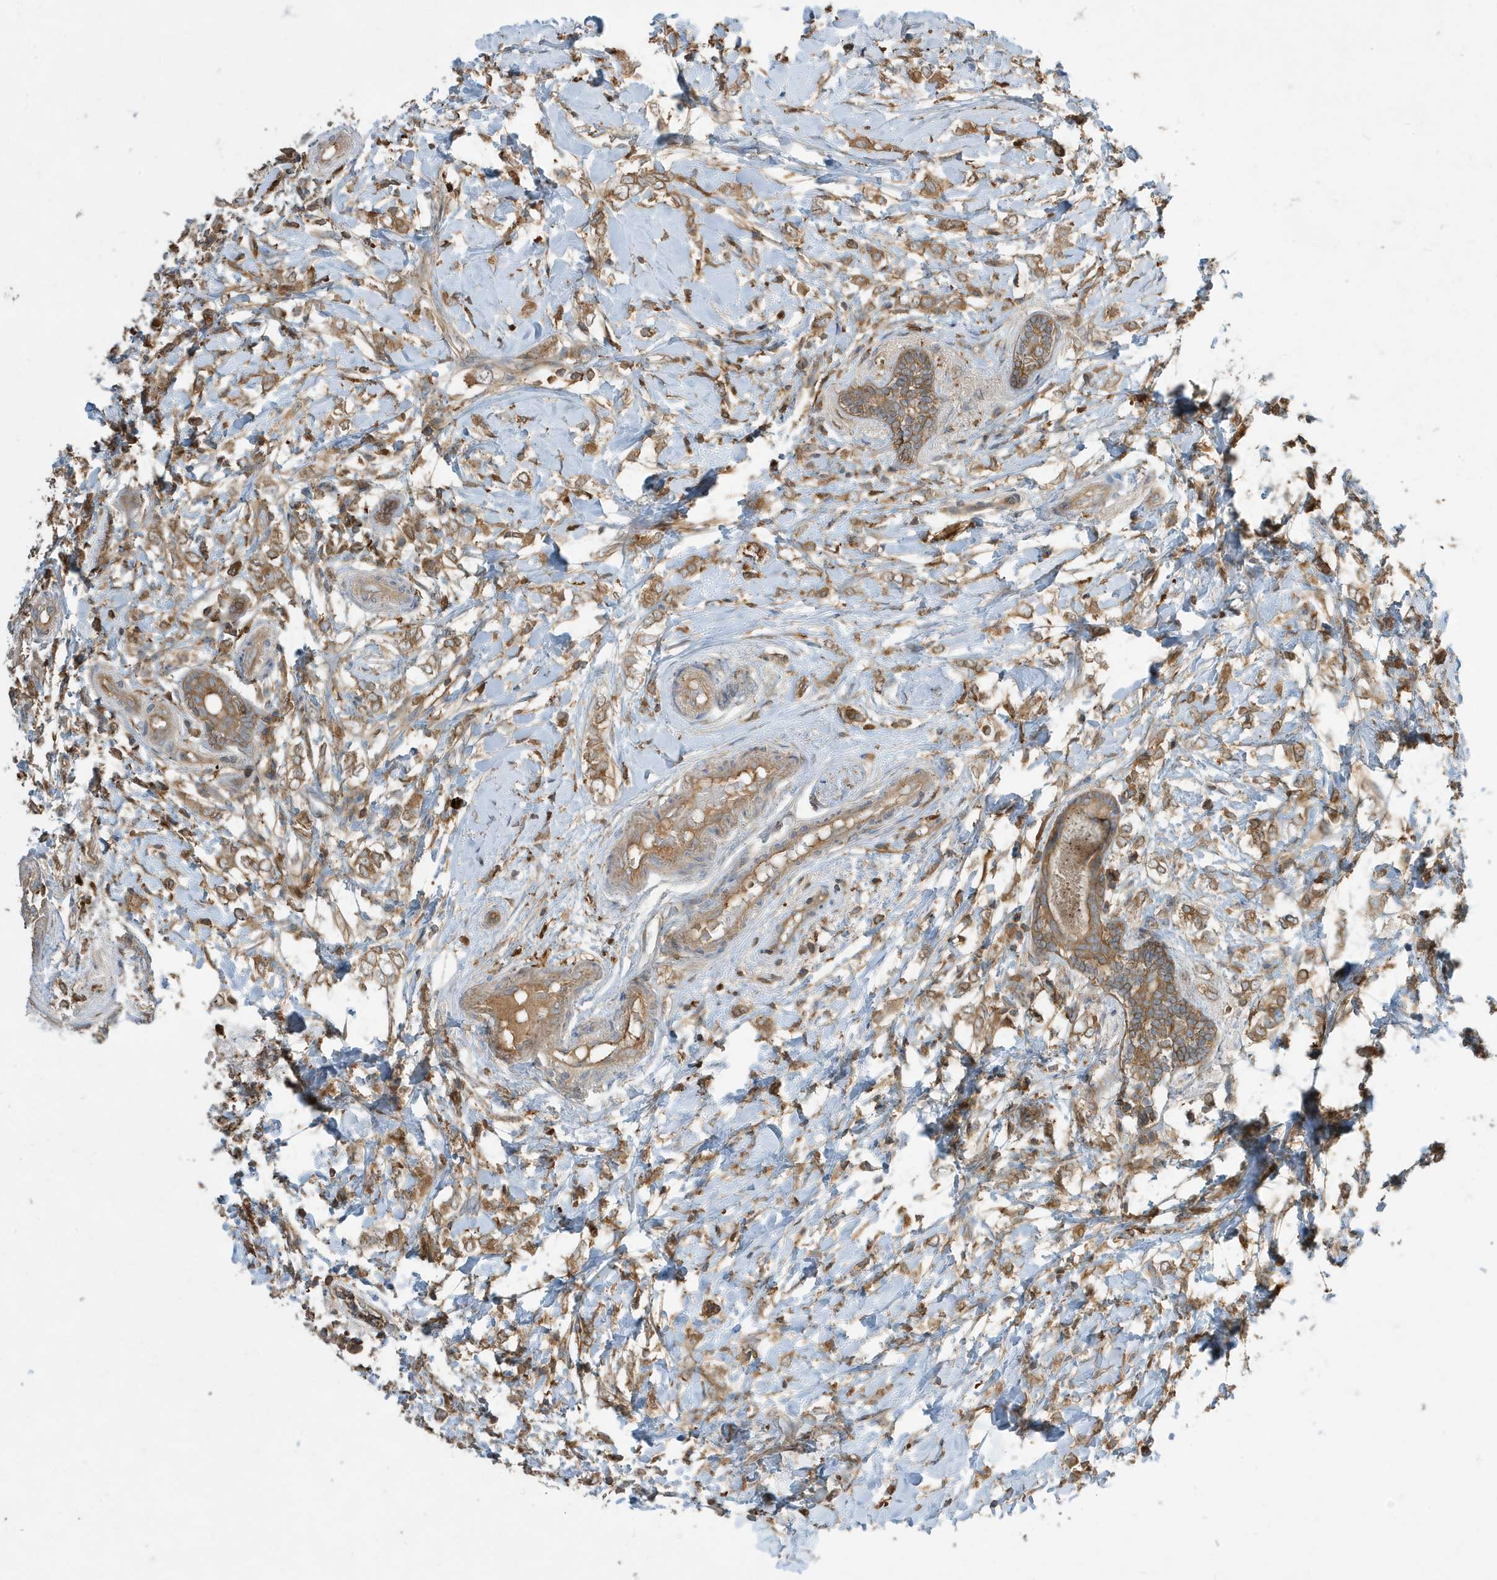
{"staining": {"intensity": "moderate", "quantity": ">75%", "location": "cytoplasmic/membranous"}, "tissue": "breast cancer", "cell_type": "Tumor cells", "image_type": "cancer", "snomed": [{"axis": "morphology", "description": "Normal tissue, NOS"}, {"axis": "morphology", "description": "Lobular carcinoma"}, {"axis": "topography", "description": "Breast"}], "caption": "Moderate cytoplasmic/membranous positivity for a protein is present in about >75% of tumor cells of breast cancer using immunohistochemistry.", "gene": "ABTB1", "patient": {"sex": "female", "age": 47}}